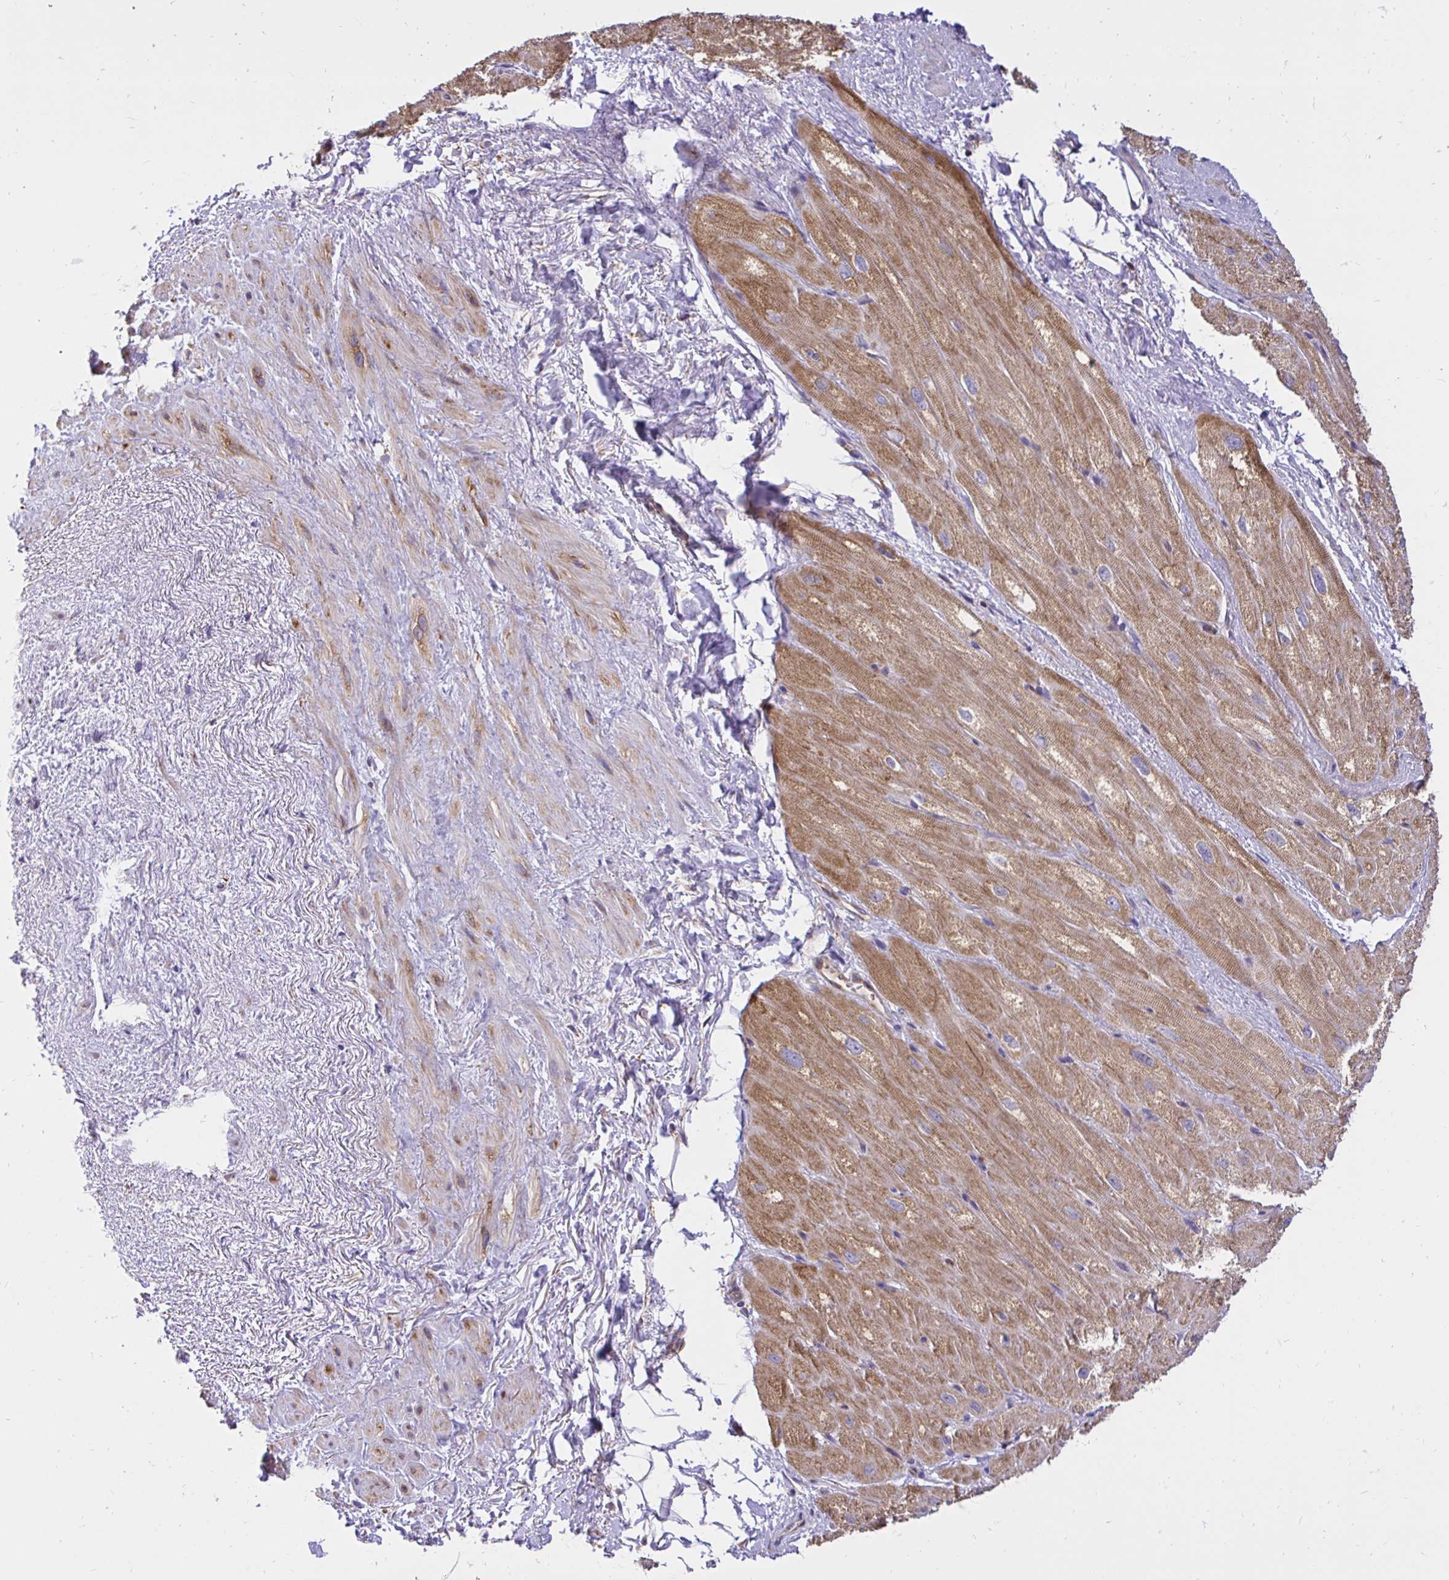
{"staining": {"intensity": "moderate", "quantity": ">75%", "location": "cytoplasmic/membranous"}, "tissue": "heart muscle", "cell_type": "Cardiomyocytes", "image_type": "normal", "snomed": [{"axis": "morphology", "description": "Normal tissue, NOS"}, {"axis": "topography", "description": "Heart"}], "caption": "Protein positivity by IHC demonstrates moderate cytoplasmic/membranous expression in approximately >75% of cardiomyocytes in unremarkable heart muscle.", "gene": "ABCB10", "patient": {"sex": "male", "age": 62}}